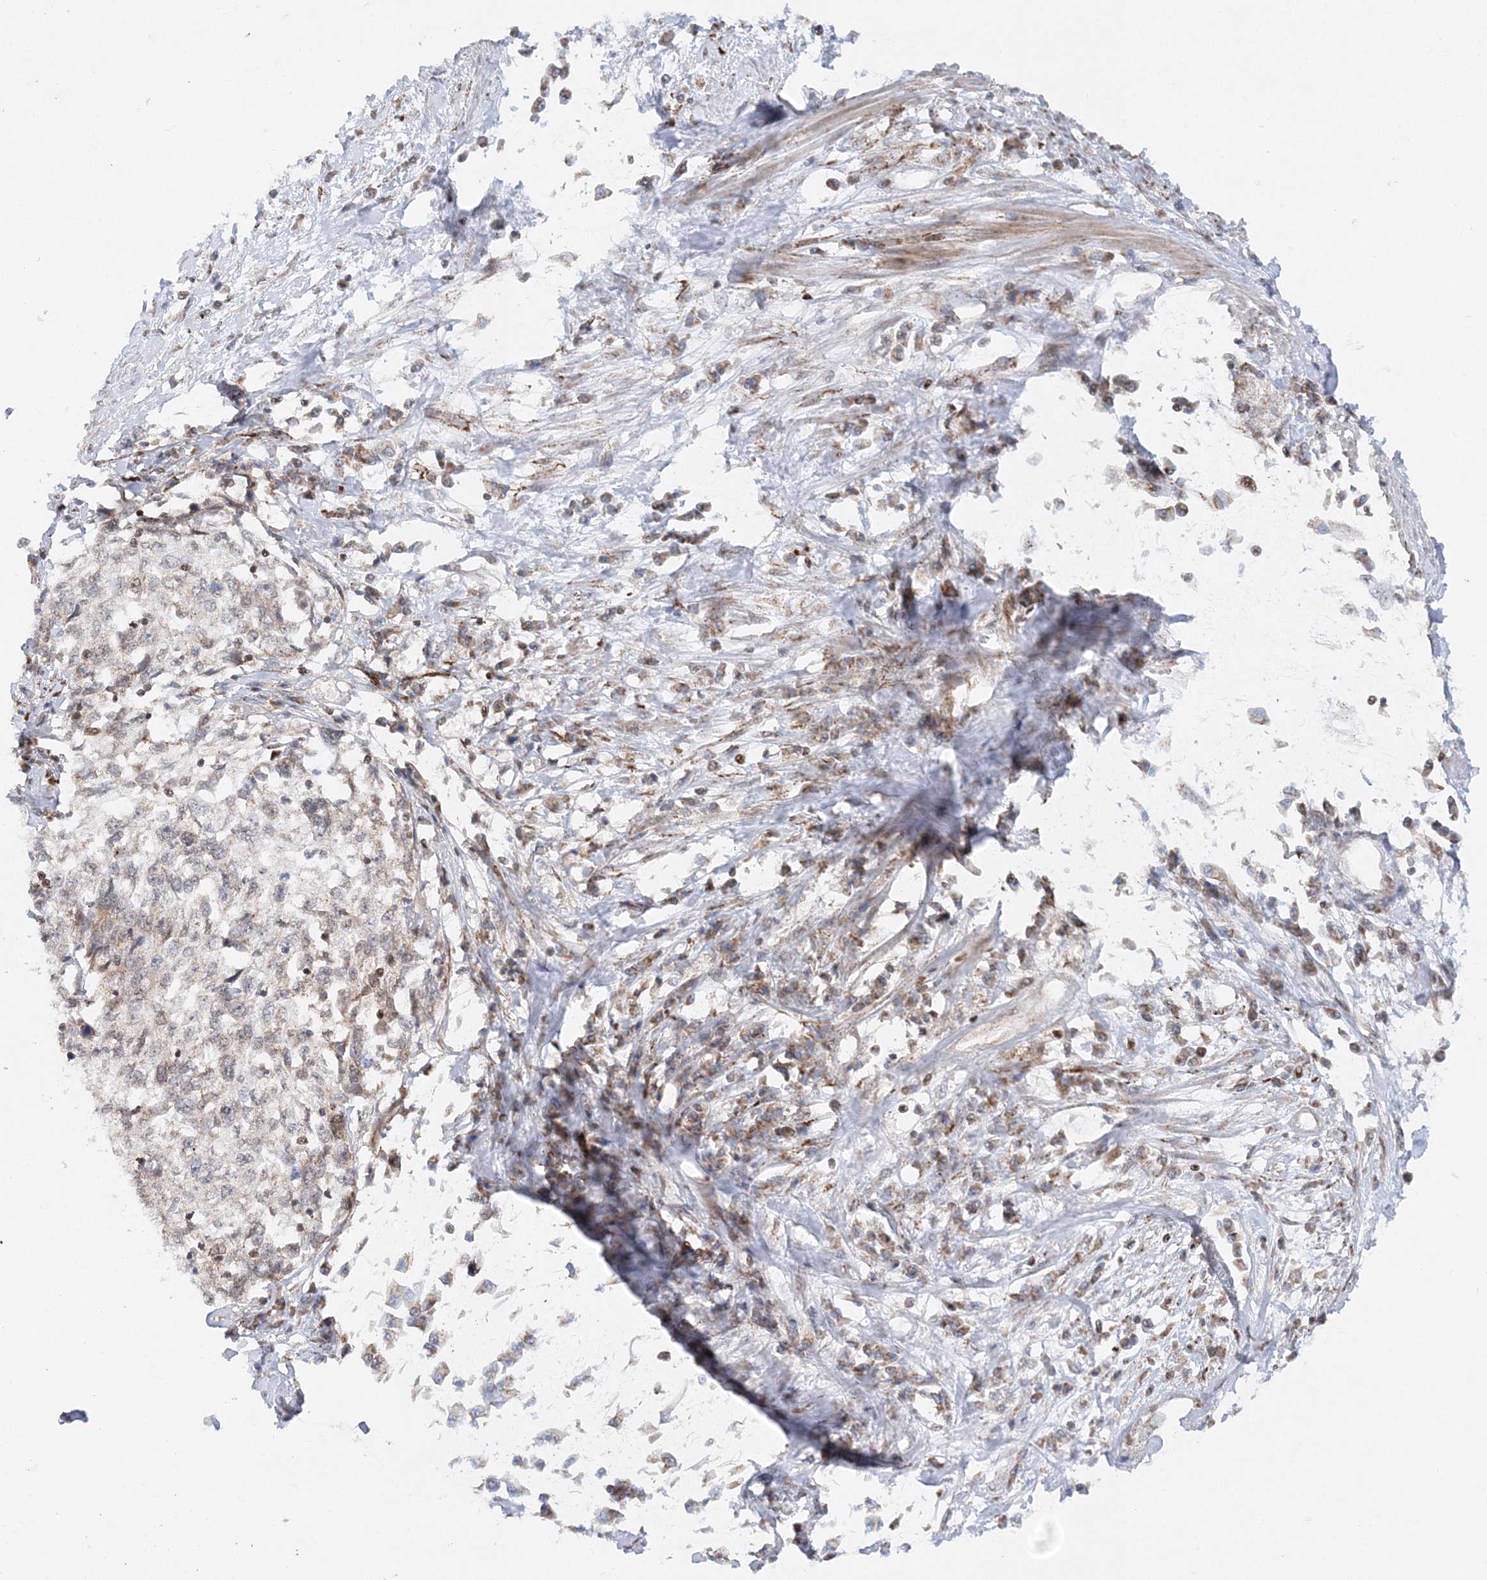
{"staining": {"intensity": "weak", "quantity": "<25%", "location": "cytoplasmic/membranous"}, "tissue": "cervical cancer", "cell_type": "Tumor cells", "image_type": "cancer", "snomed": [{"axis": "morphology", "description": "Squamous cell carcinoma, NOS"}, {"axis": "topography", "description": "Cervix"}], "caption": "Image shows no significant protein positivity in tumor cells of cervical squamous cell carcinoma.", "gene": "RAB11FIP2", "patient": {"sex": "female", "age": 57}}